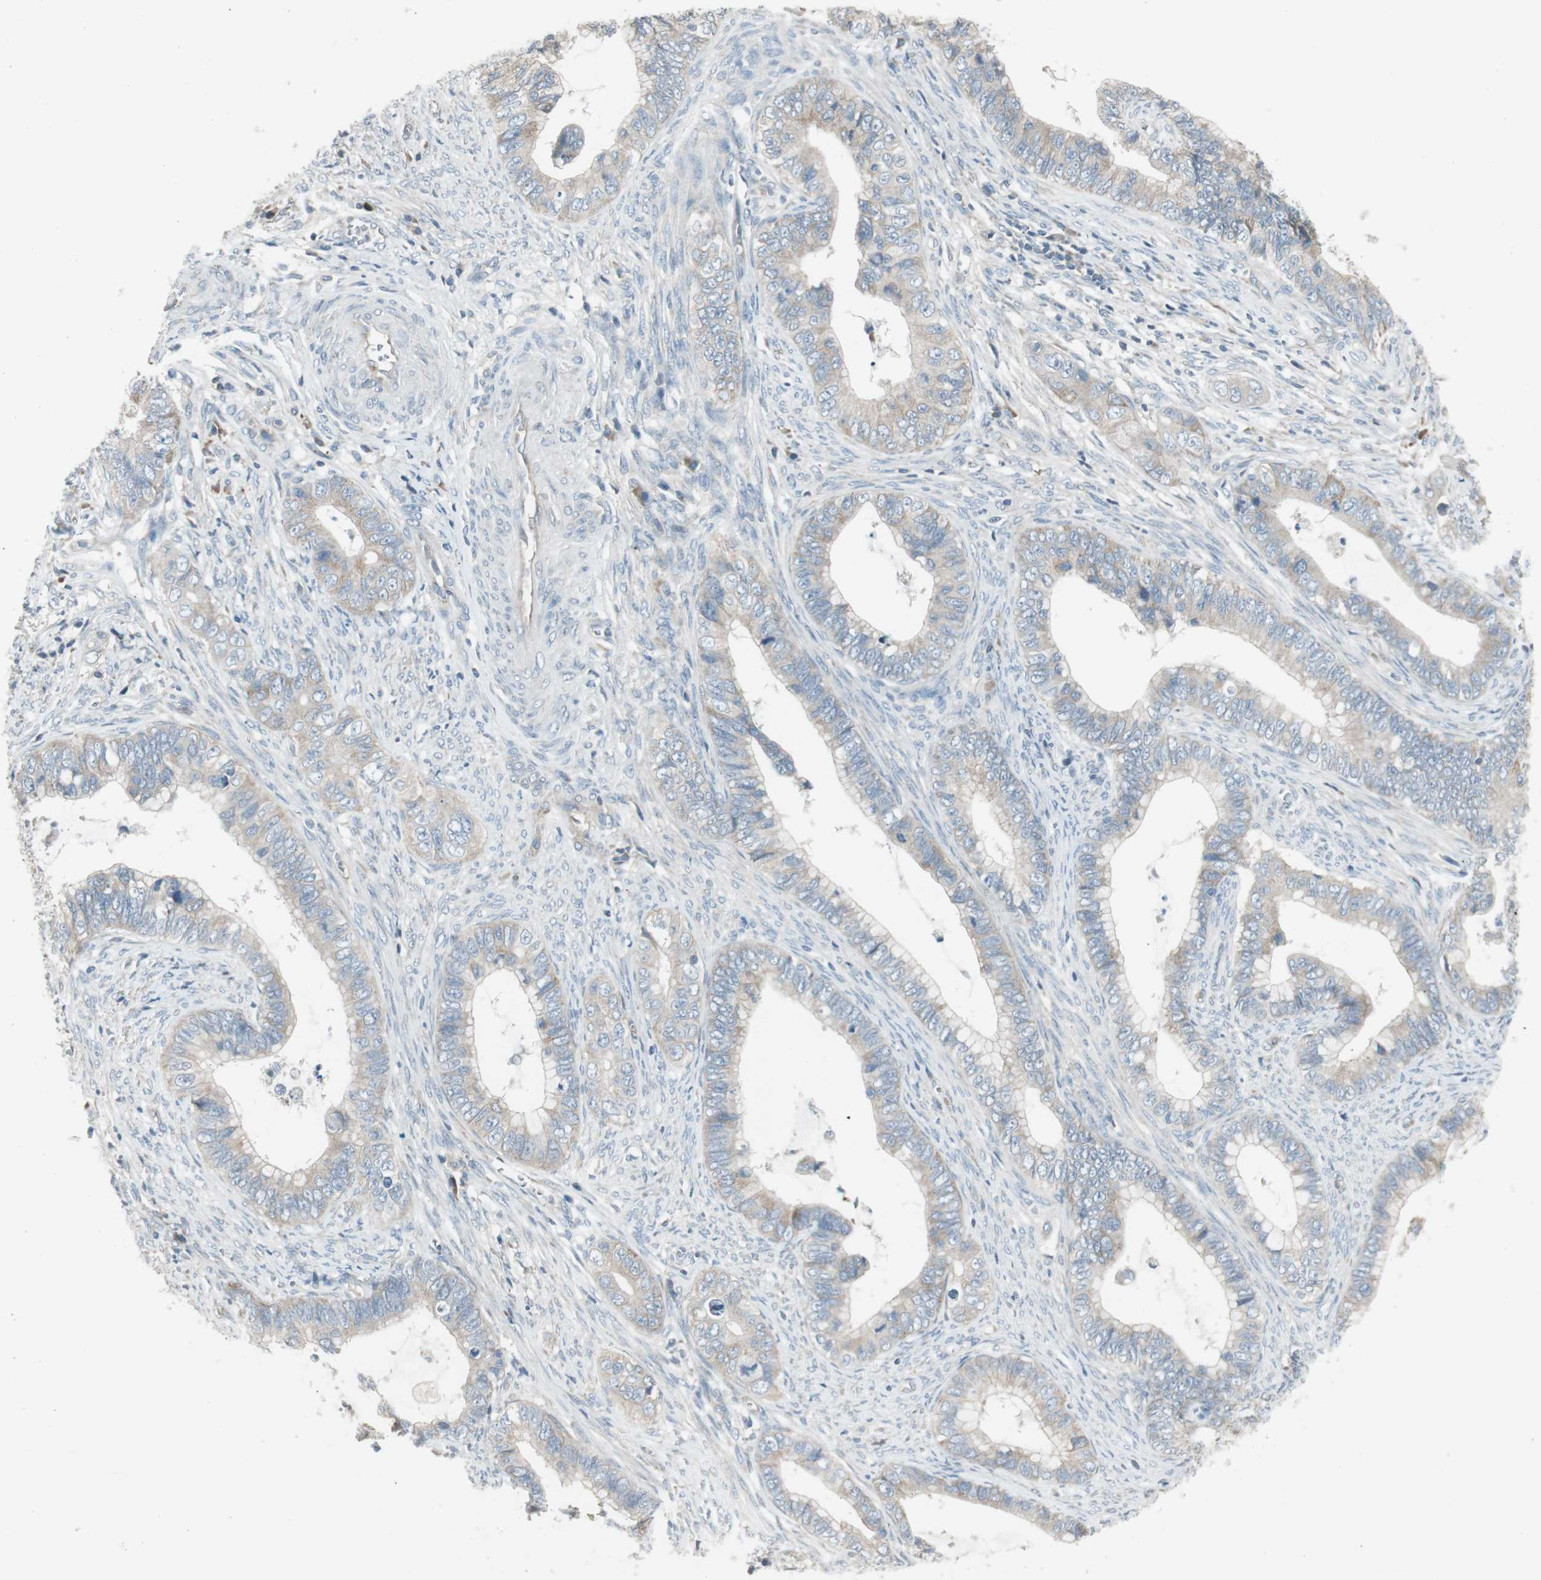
{"staining": {"intensity": "weak", "quantity": "25%-75%", "location": "cytoplasmic/membranous"}, "tissue": "cervical cancer", "cell_type": "Tumor cells", "image_type": "cancer", "snomed": [{"axis": "morphology", "description": "Adenocarcinoma, NOS"}, {"axis": "topography", "description": "Cervix"}], "caption": "This is a micrograph of IHC staining of adenocarcinoma (cervical), which shows weak positivity in the cytoplasmic/membranous of tumor cells.", "gene": "PANK2", "patient": {"sex": "female", "age": 44}}